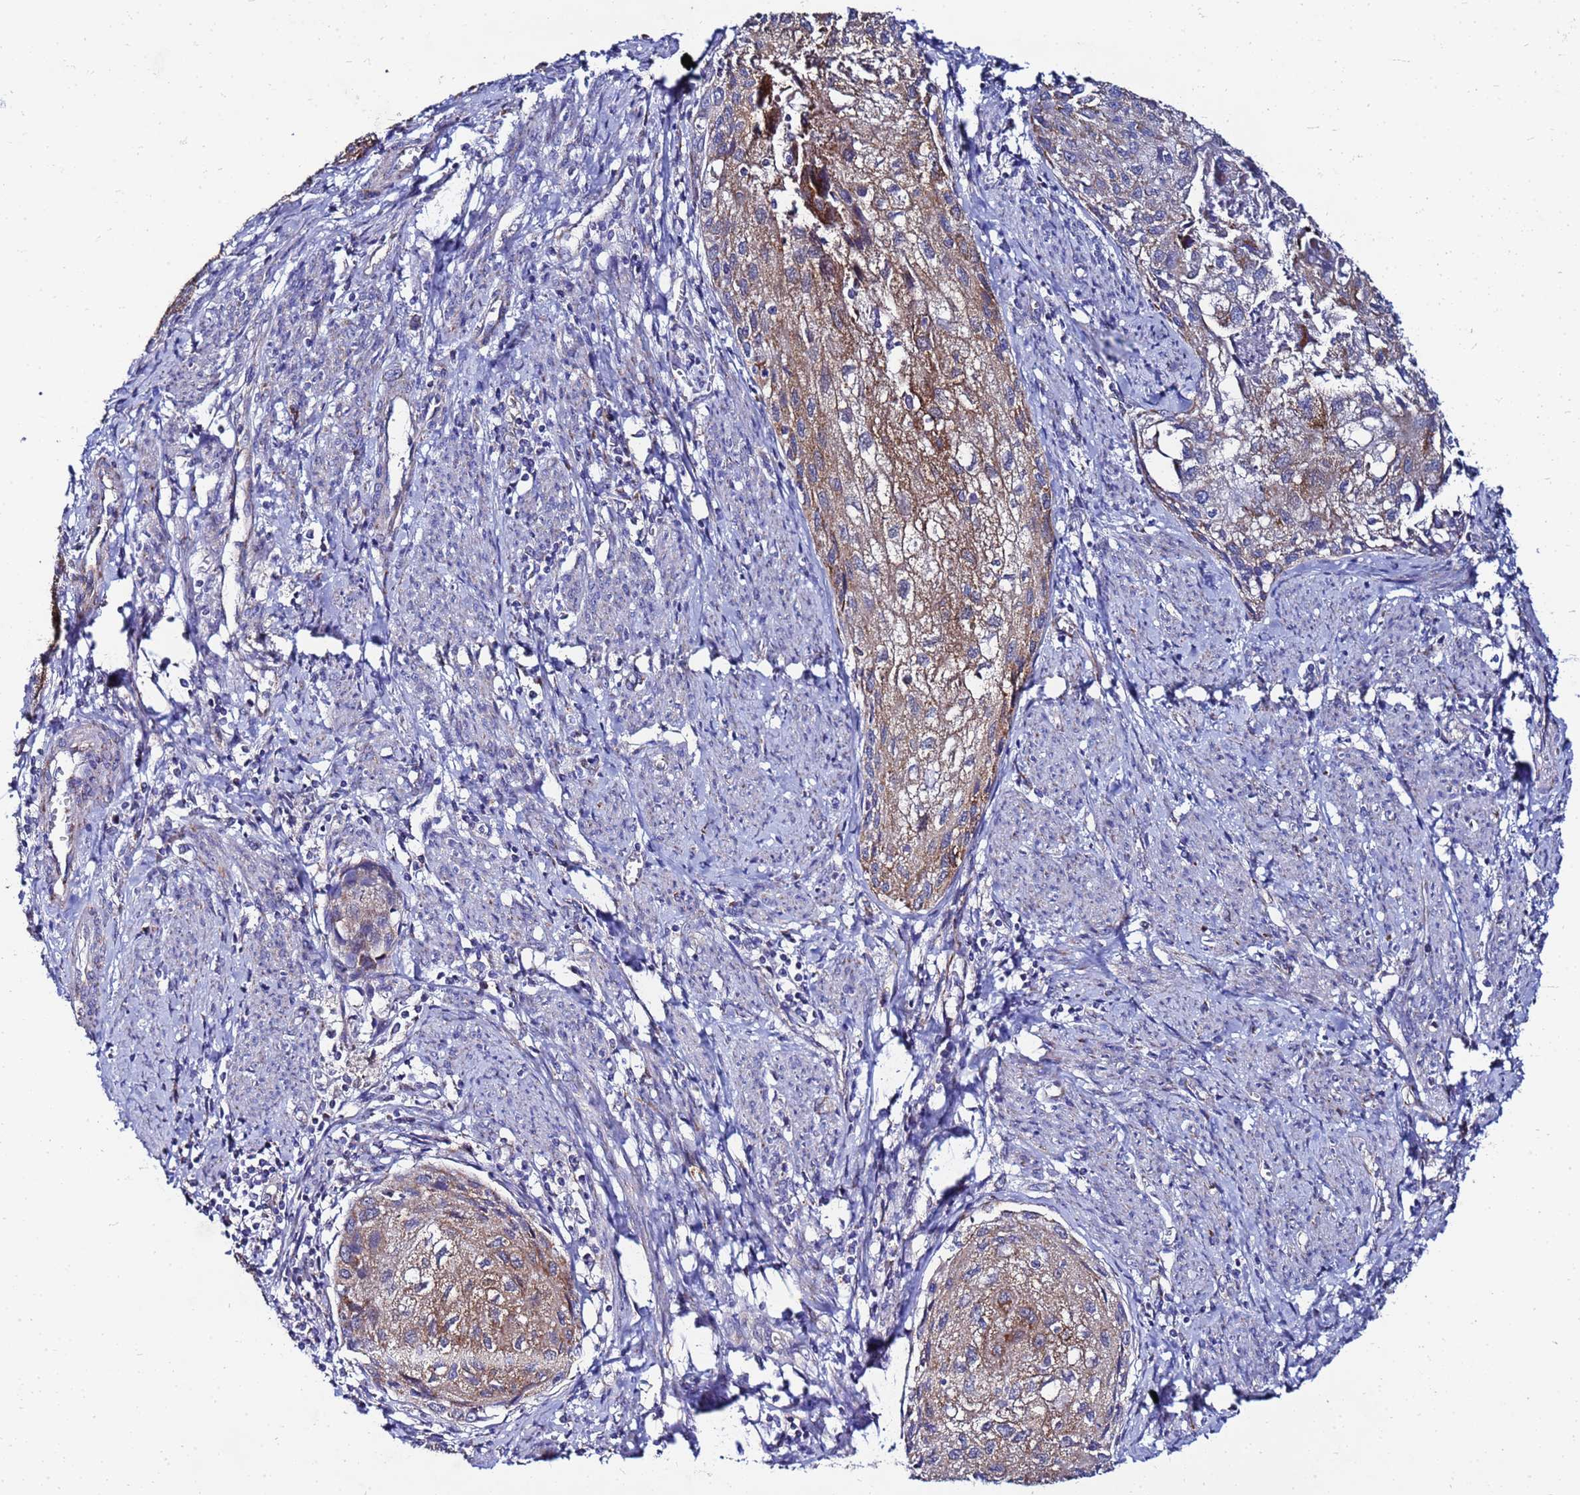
{"staining": {"intensity": "moderate", "quantity": "25%-75%", "location": "cytoplasmic/membranous"}, "tissue": "cervical cancer", "cell_type": "Tumor cells", "image_type": "cancer", "snomed": [{"axis": "morphology", "description": "Squamous cell carcinoma, NOS"}, {"axis": "topography", "description": "Cervix"}], "caption": "Protein expression analysis of cervical cancer (squamous cell carcinoma) displays moderate cytoplasmic/membranous expression in about 25%-75% of tumor cells. (DAB (3,3'-diaminobenzidine) IHC, brown staining for protein, blue staining for nuclei).", "gene": "FAHD2A", "patient": {"sex": "female", "age": 67}}